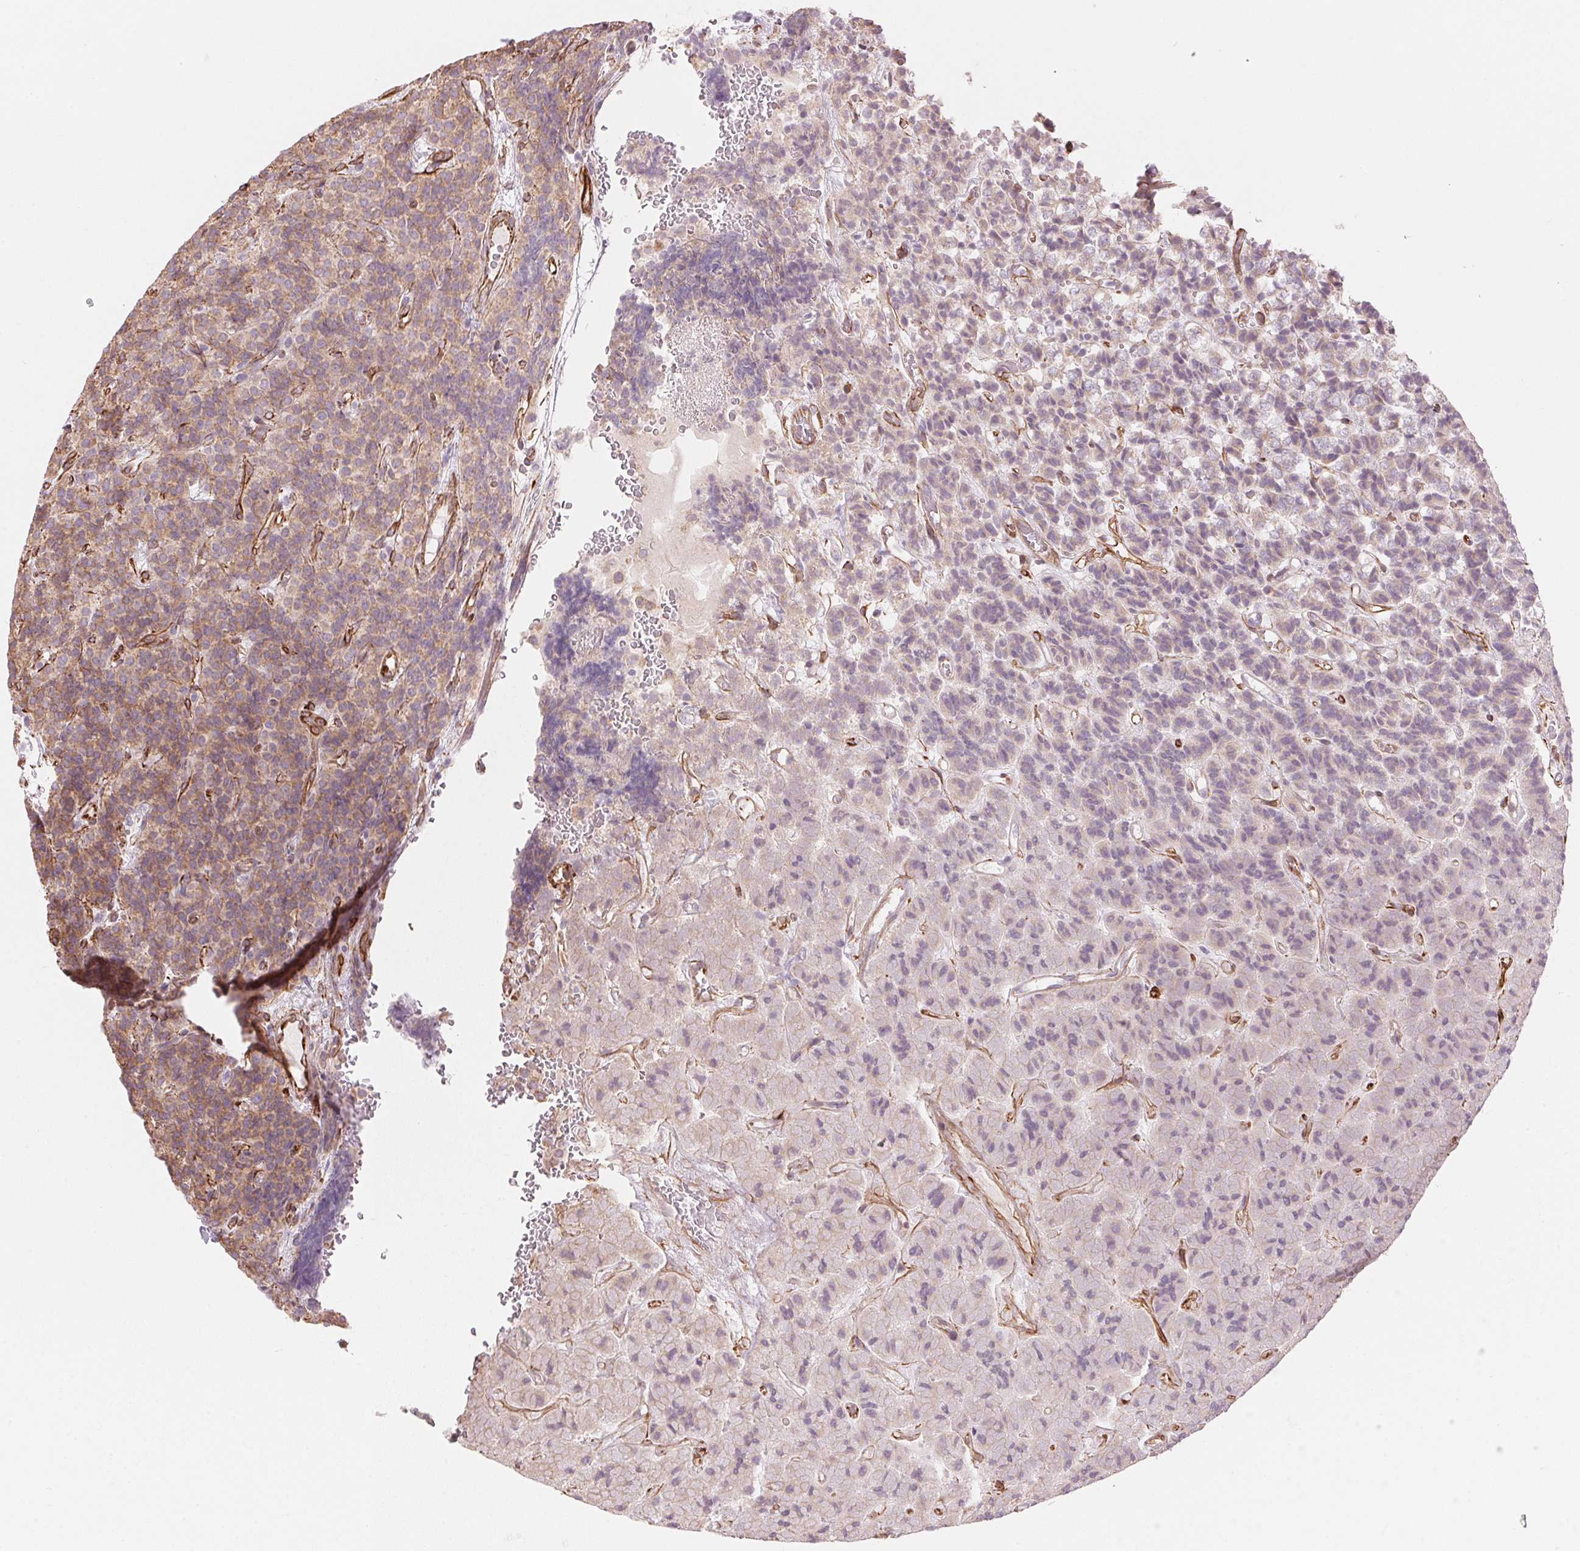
{"staining": {"intensity": "weak", "quantity": "<25%", "location": "cytoplasmic/membranous"}, "tissue": "carcinoid", "cell_type": "Tumor cells", "image_type": "cancer", "snomed": [{"axis": "morphology", "description": "Carcinoid, malignant, NOS"}, {"axis": "topography", "description": "Pancreas"}], "caption": "The photomicrograph displays no significant staining in tumor cells of carcinoid.", "gene": "CLPS", "patient": {"sex": "male", "age": 36}}